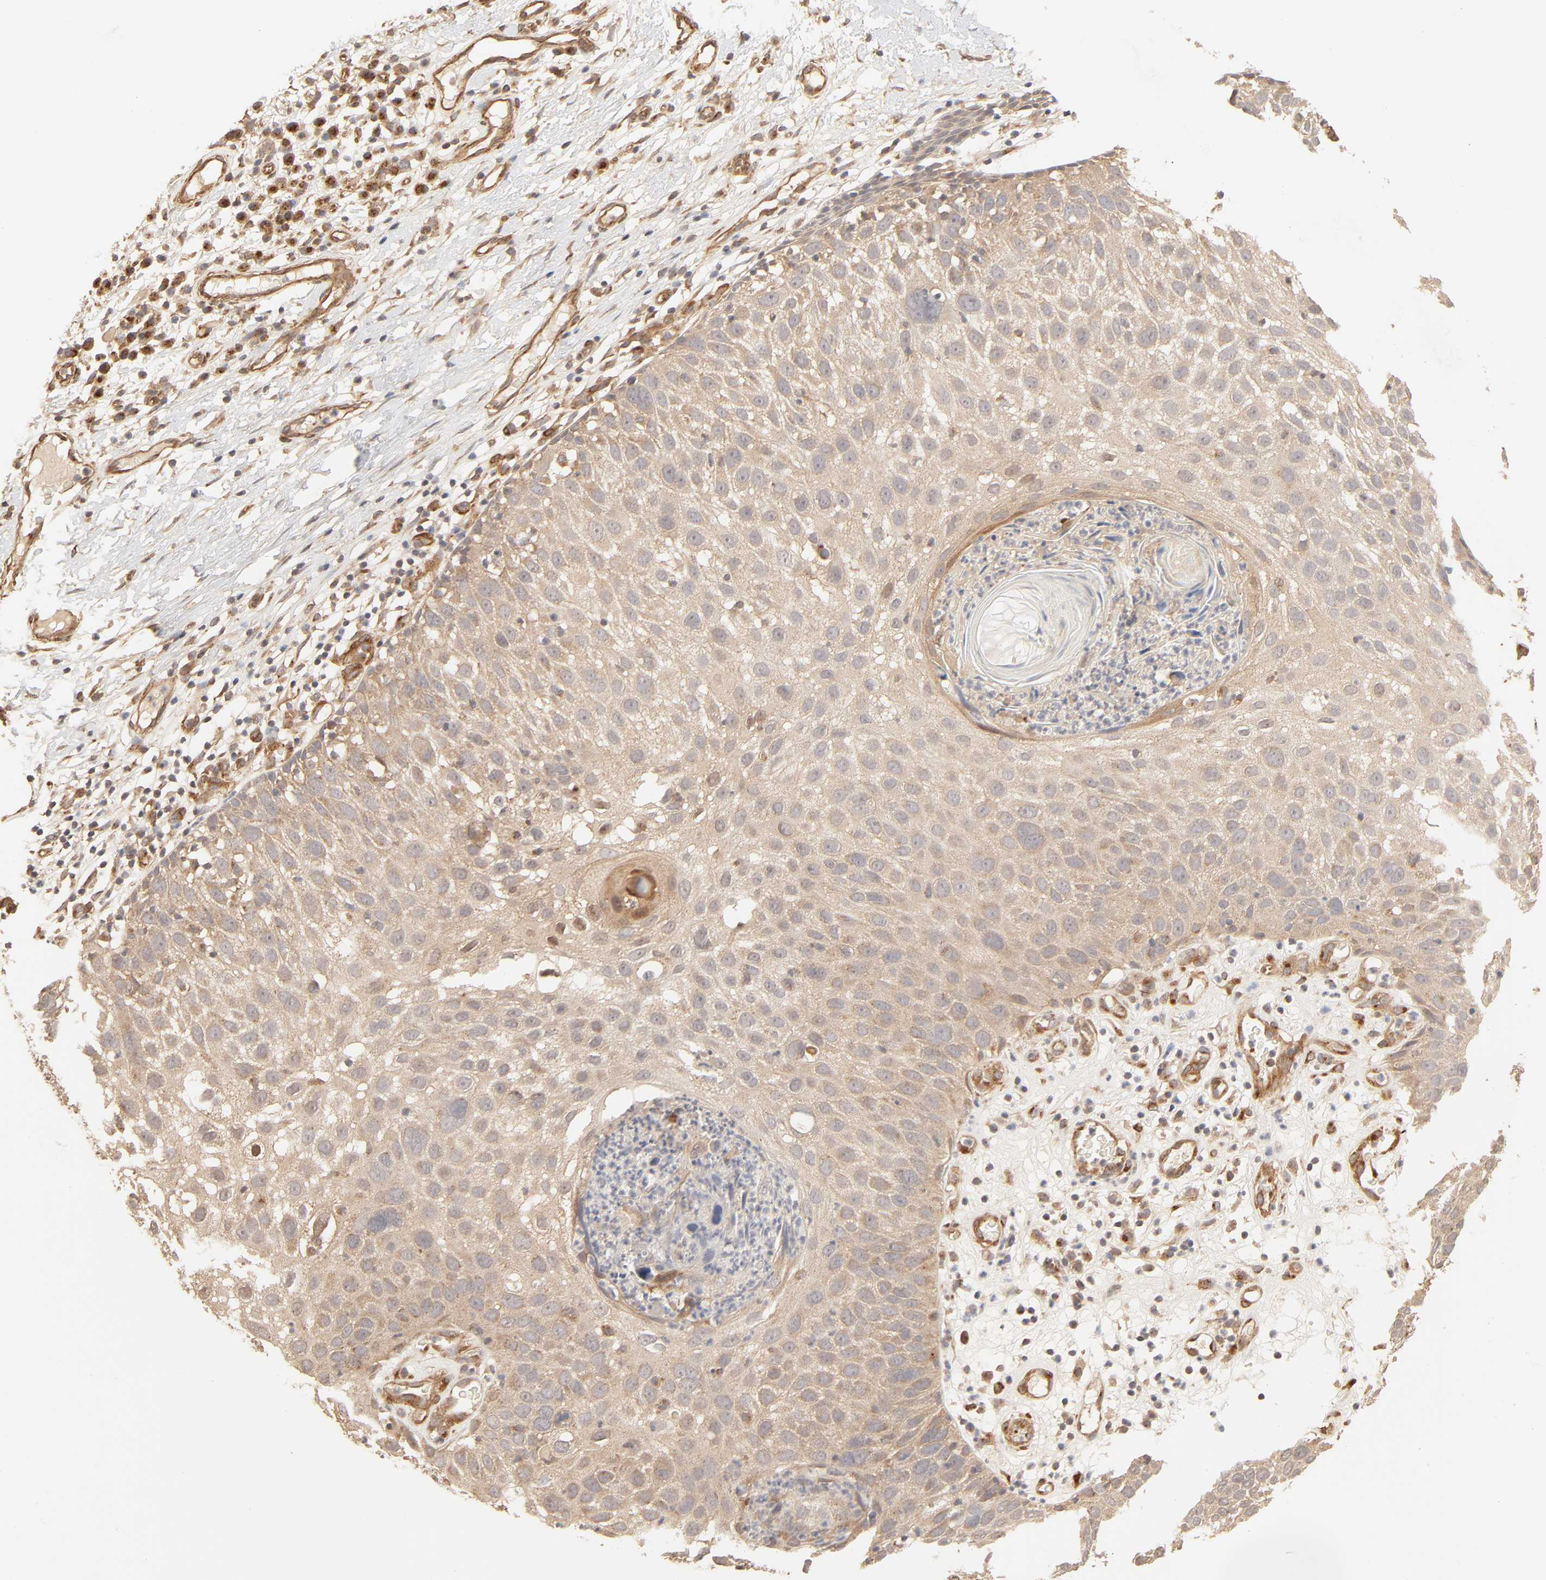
{"staining": {"intensity": "moderate", "quantity": ">75%", "location": "cytoplasmic/membranous"}, "tissue": "skin cancer", "cell_type": "Tumor cells", "image_type": "cancer", "snomed": [{"axis": "morphology", "description": "Squamous cell carcinoma, NOS"}, {"axis": "topography", "description": "Skin"}], "caption": "Immunohistochemical staining of human squamous cell carcinoma (skin) displays medium levels of moderate cytoplasmic/membranous staining in about >75% of tumor cells.", "gene": "EPS8", "patient": {"sex": "male", "age": 87}}